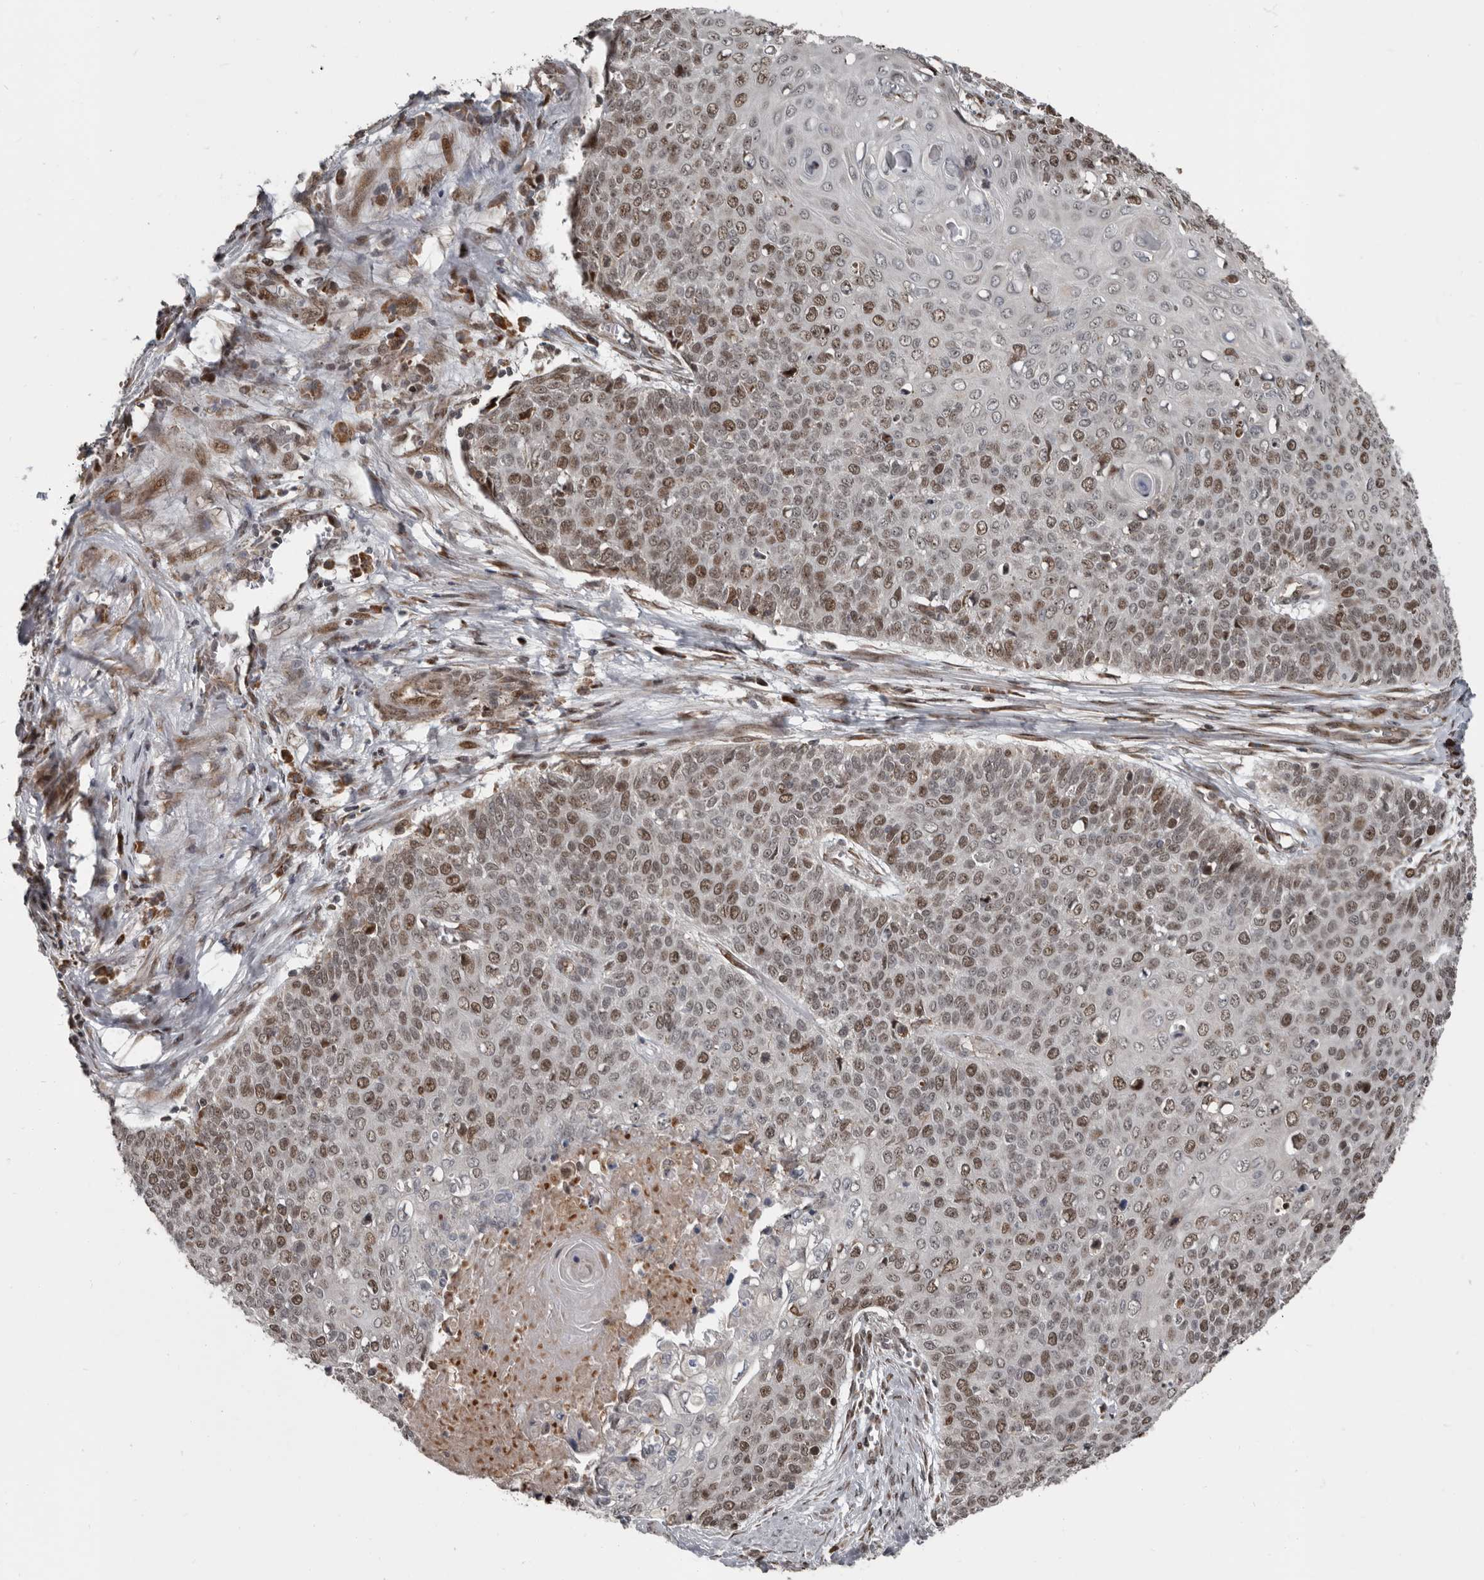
{"staining": {"intensity": "moderate", "quantity": ">75%", "location": "nuclear"}, "tissue": "cervical cancer", "cell_type": "Tumor cells", "image_type": "cancer", "snomed": [{"axis": "morphology", "description": "Squamous cell carcinoma, NOS"}, {"axis": "topography", "description": "Cervix"}], "caption": "Squamous cell carcinoma (cervical) stained with a brown dye demonstrates moderate nuclear positive expression in approximately >75% of tumor cells.", "gene": "CHD1L", "patient": {"sex": "female", "age": 39}}